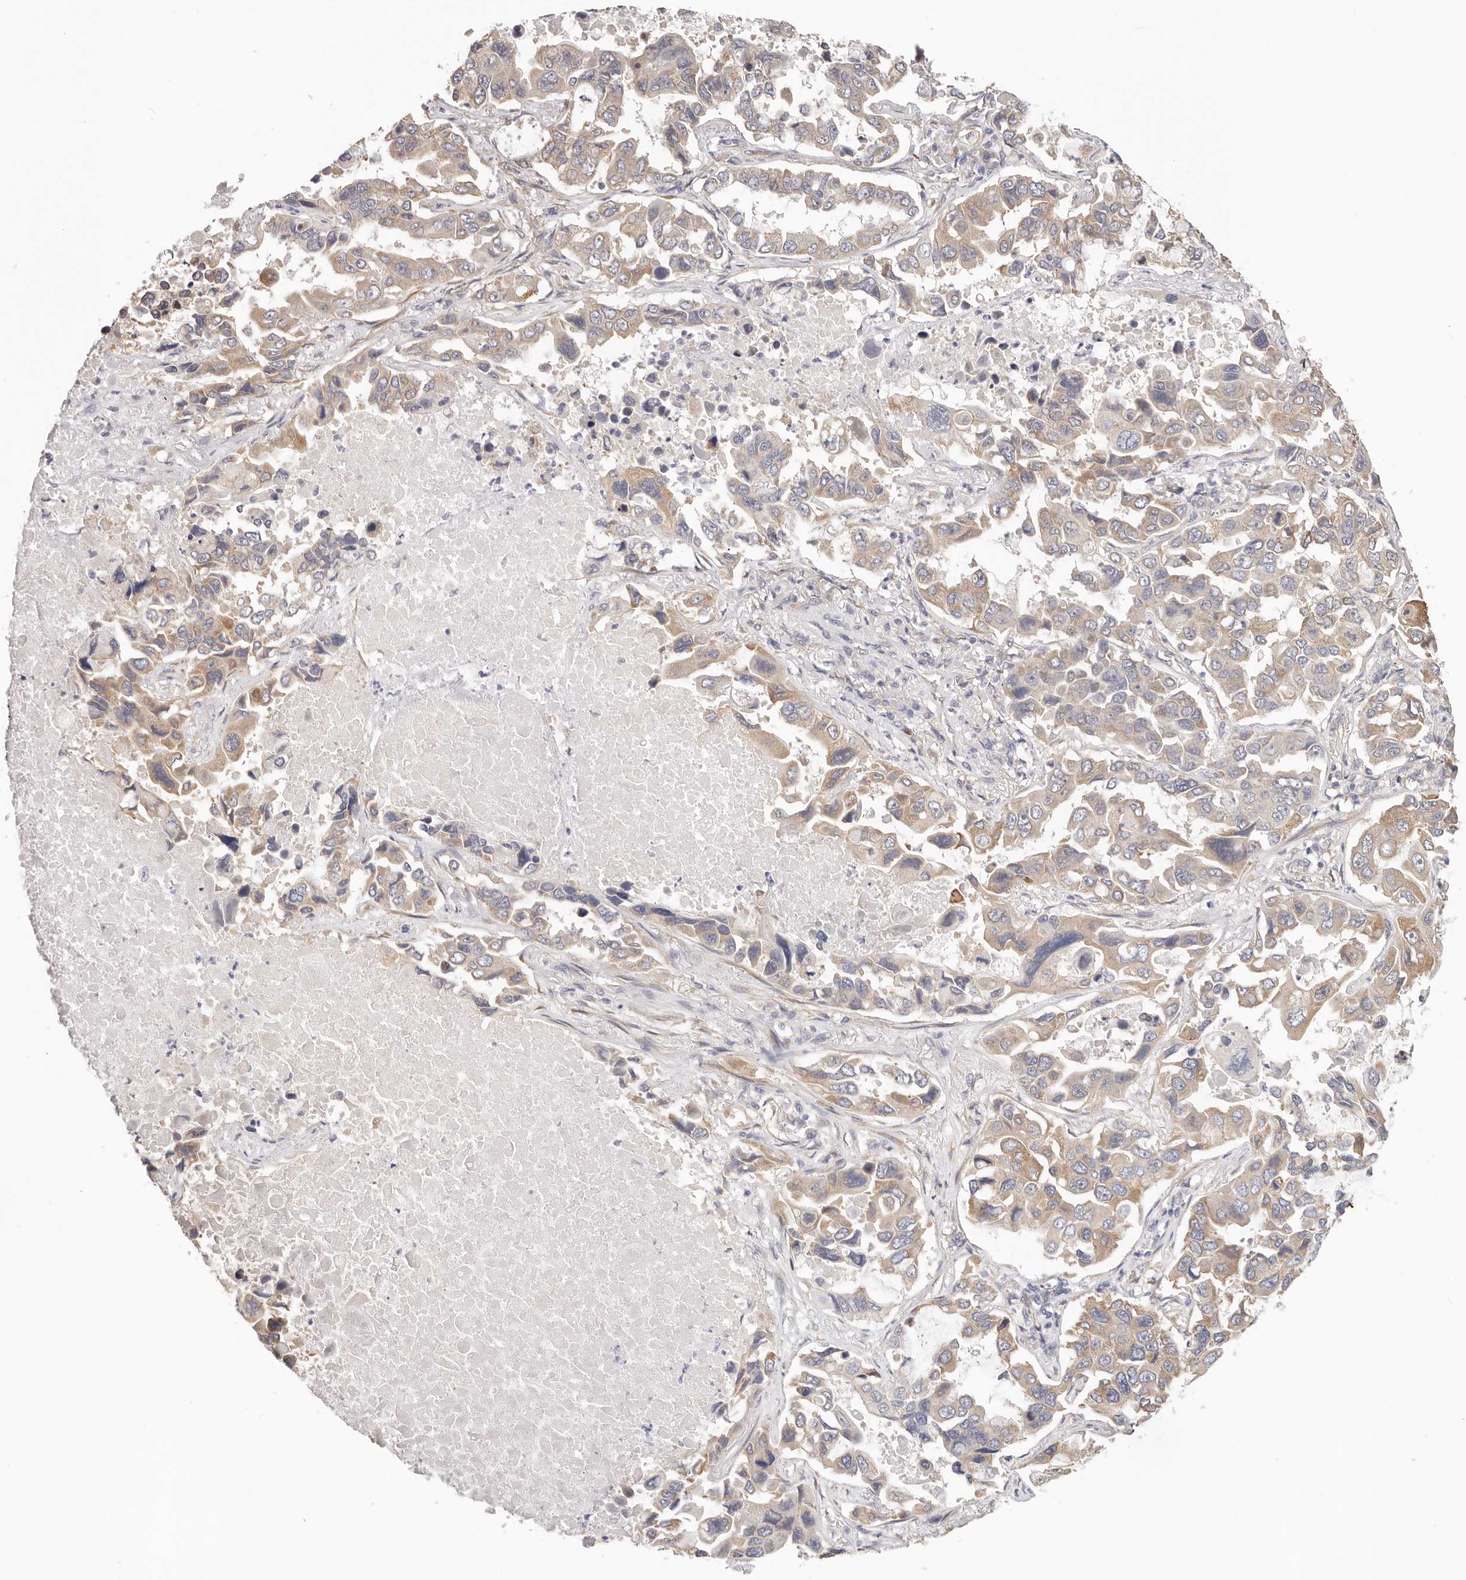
{"staining": {"intensity": "weak", "quantity": ">75%", "location": "cytoplasmic/membranous"}, "tissue": "lung cancer", "cell_type": "Tumor cells", "image_type": "cancer", "snomed": [{"axis": "morphology", "description": "Adenocarcinoma, NOS"}, {"axis": "topography", "description": "Lung"}], "caption": "Lung adenocarcinoma tissue exhibits weak cytoplasmic/membranous staining in approximately >75% of tumor cells", "gene": "AFDN", "patient": {"sex": "male", "age": 64}}